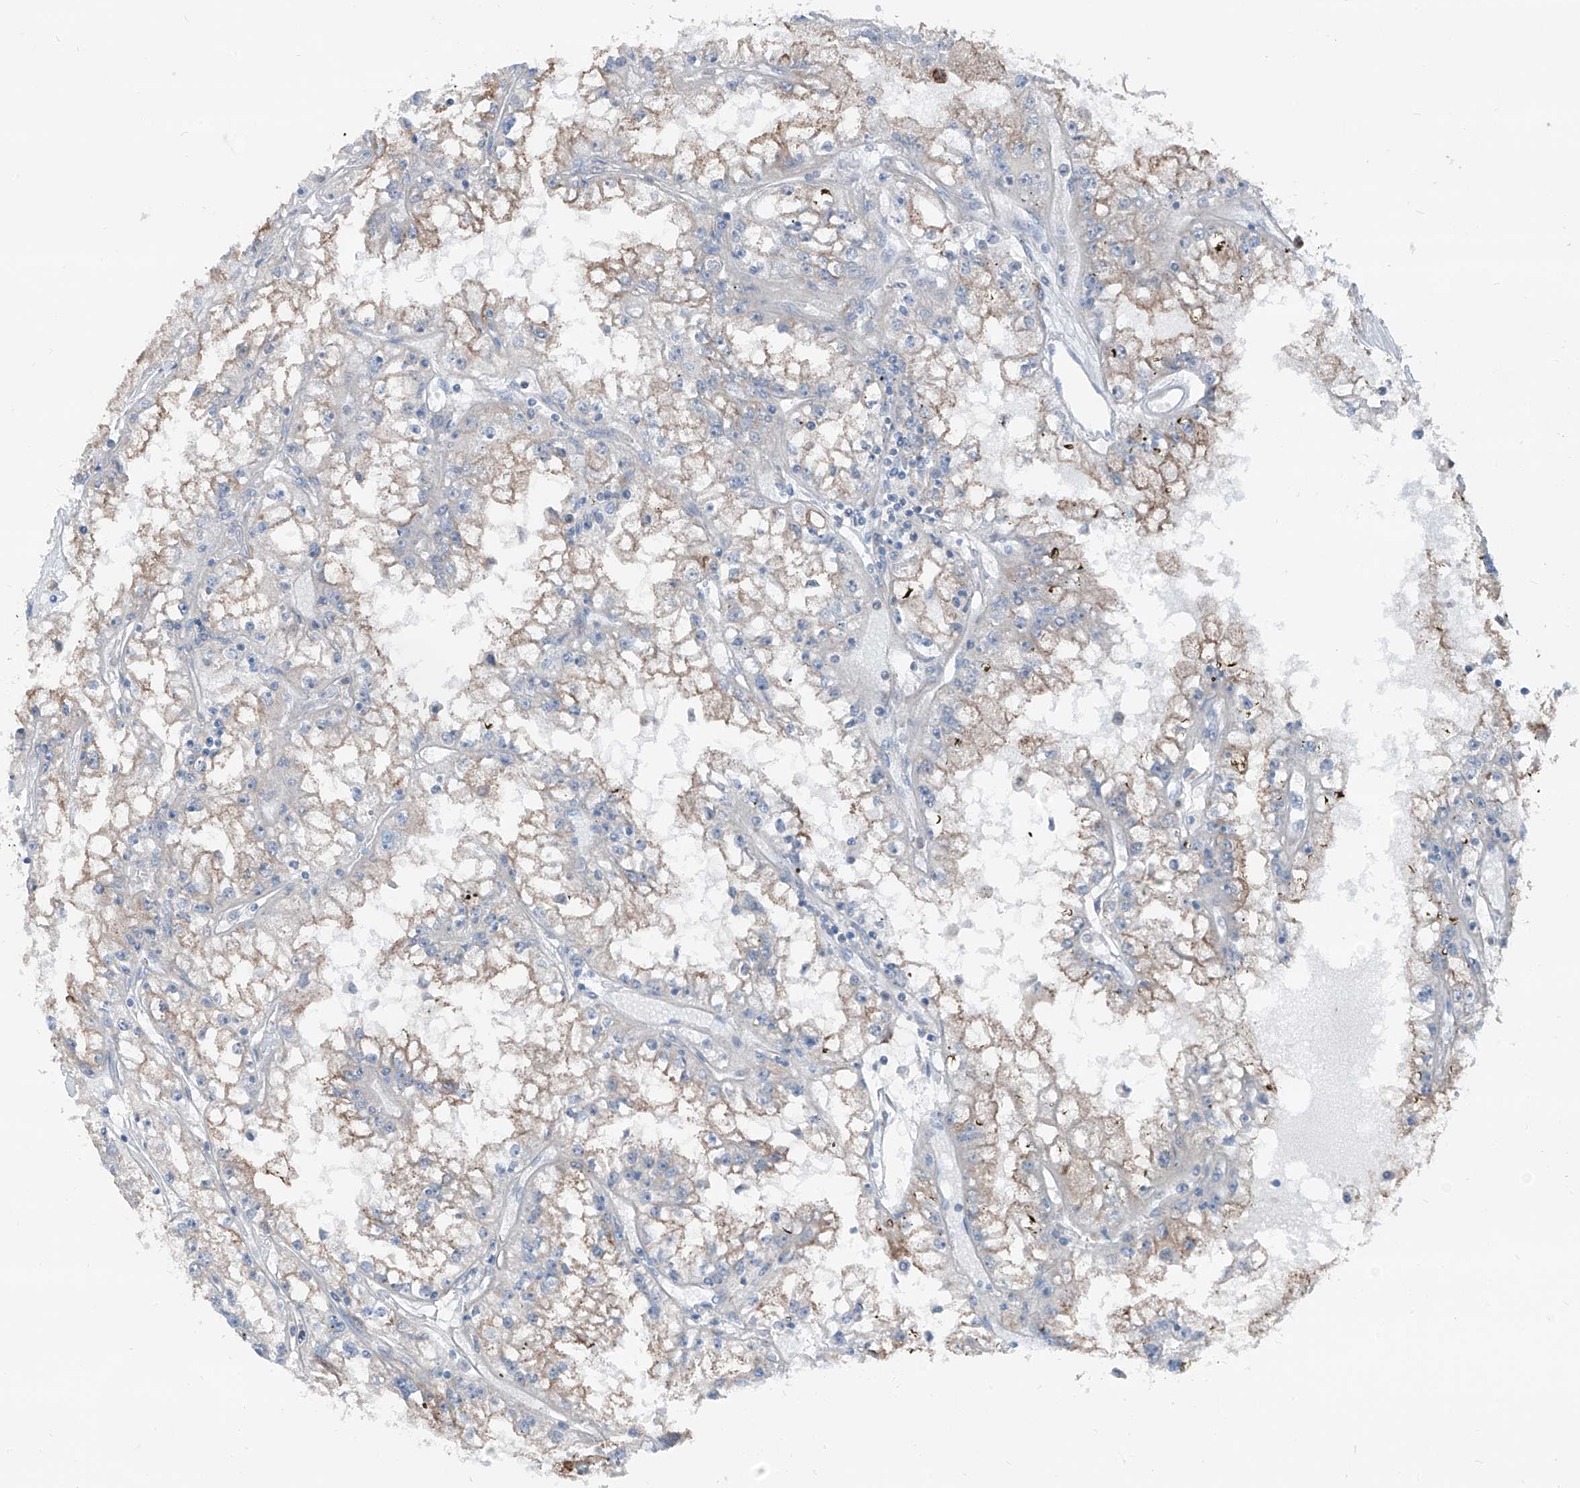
{"staining": {"intensity": "weak", "quantity": "<25%", "location": "cytoplasmic/membranous"}, "tissue": "renal cancer", "cell_type": "Tumor cells", "image_type": "cancer", "snomed": [{"axis": "morphology", "description": "Adenocarcinoma, NOS"}, {"axis": "topography", "description": "Kidney"}], "caption": "The micrograph exhibits no staining of tumor cells in adenocarcinoma (renal).", "gene": "HSPB11", "patient": {"sex": "male", "age": 56}}